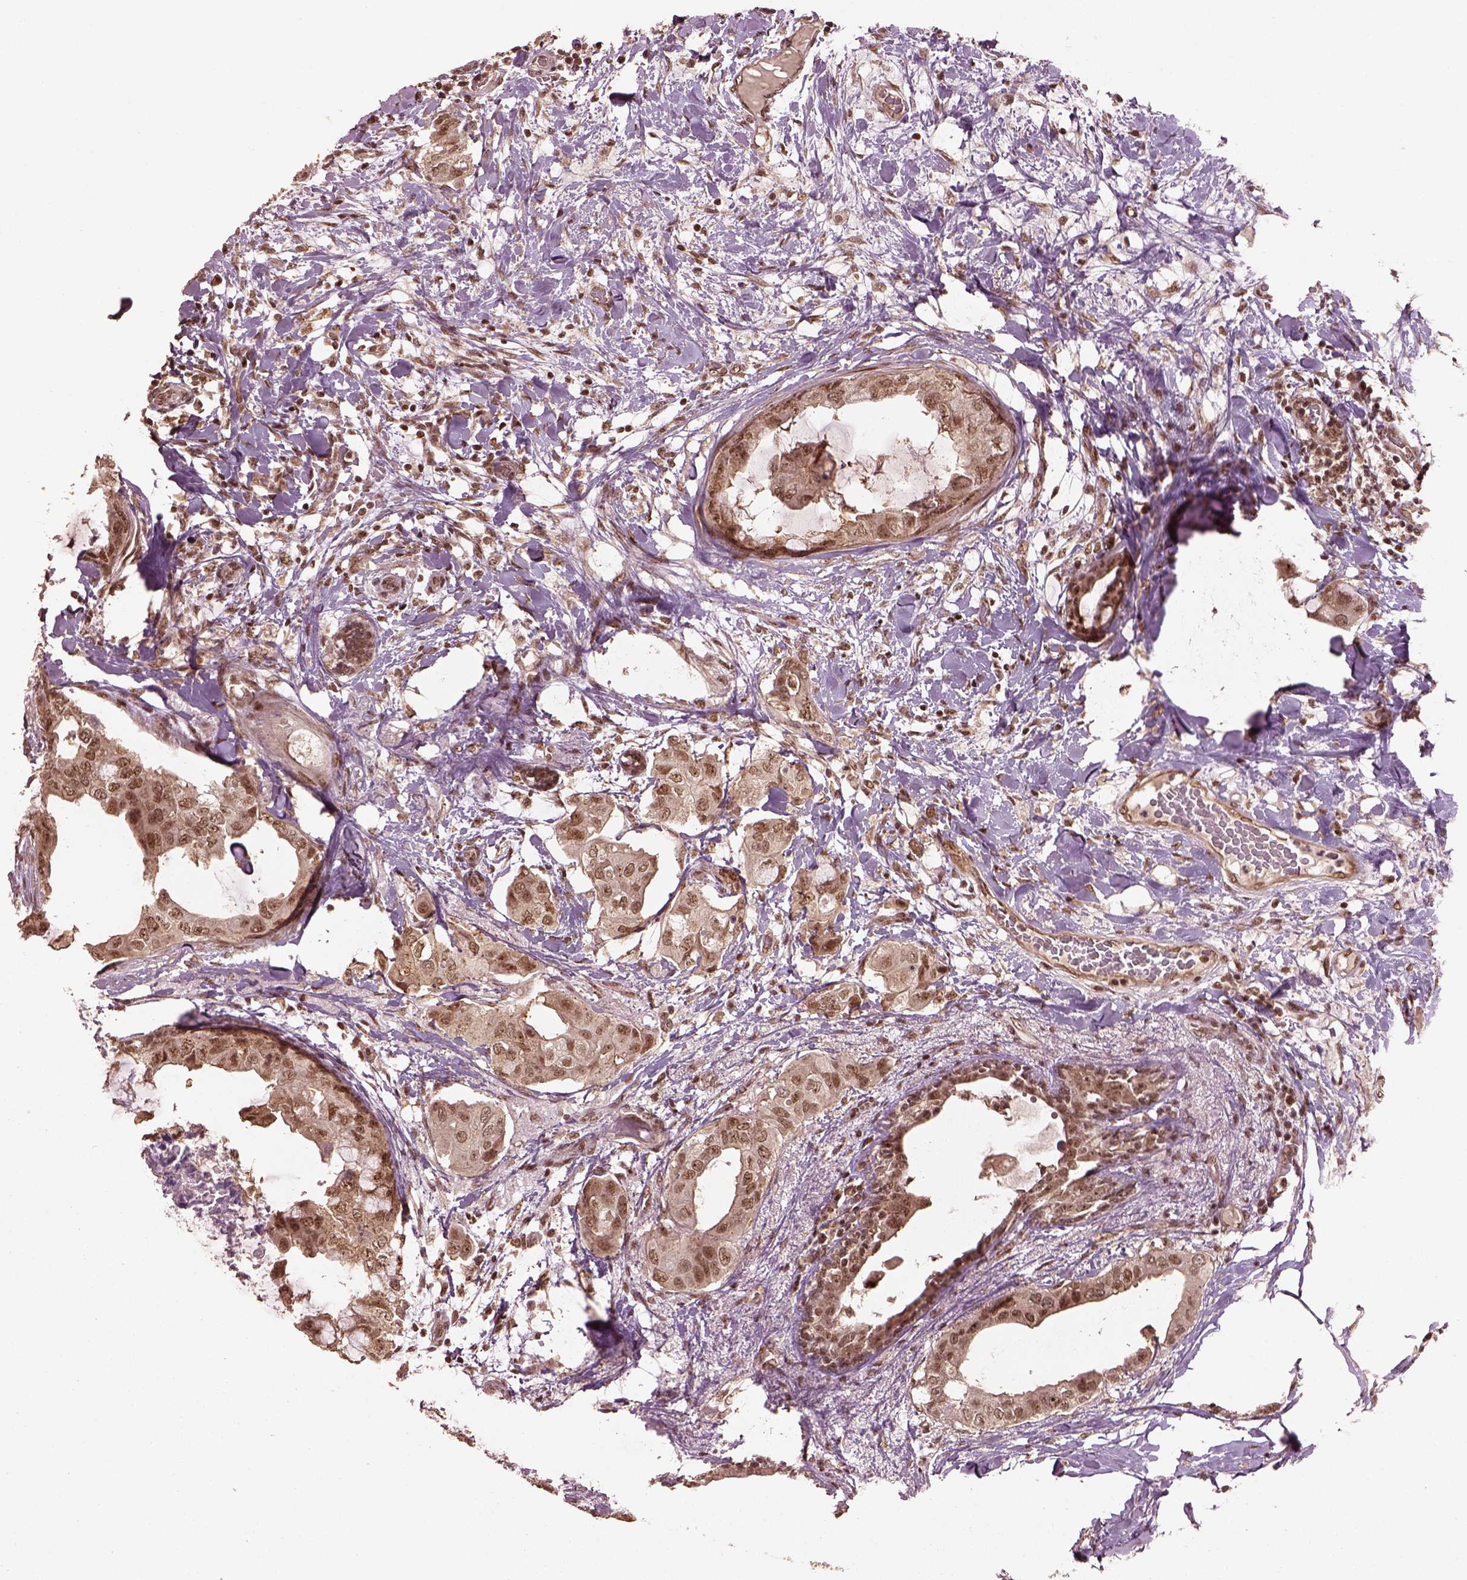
{"staining": {"intensity": "moderate", "quantity": ">75%", "location": "nuclear"}, "tissue": "breast cancer", "cell_type": "Tumor cells", "image_type": "cancer", "snomed": [{"axis": "morphology", "description": "Normal tissue, NOS"}, {"axis": "morphology", "description": "Duct carcinoma"}, {"axis": "topography", "description": "Breast"}], "caption": "Human invasive ductal carcinoma (breast) stained with a protein marker displays moderate staining in tumor cells.", "gene": "BRD9", "patient": {"sex": "female", "age": 40}}